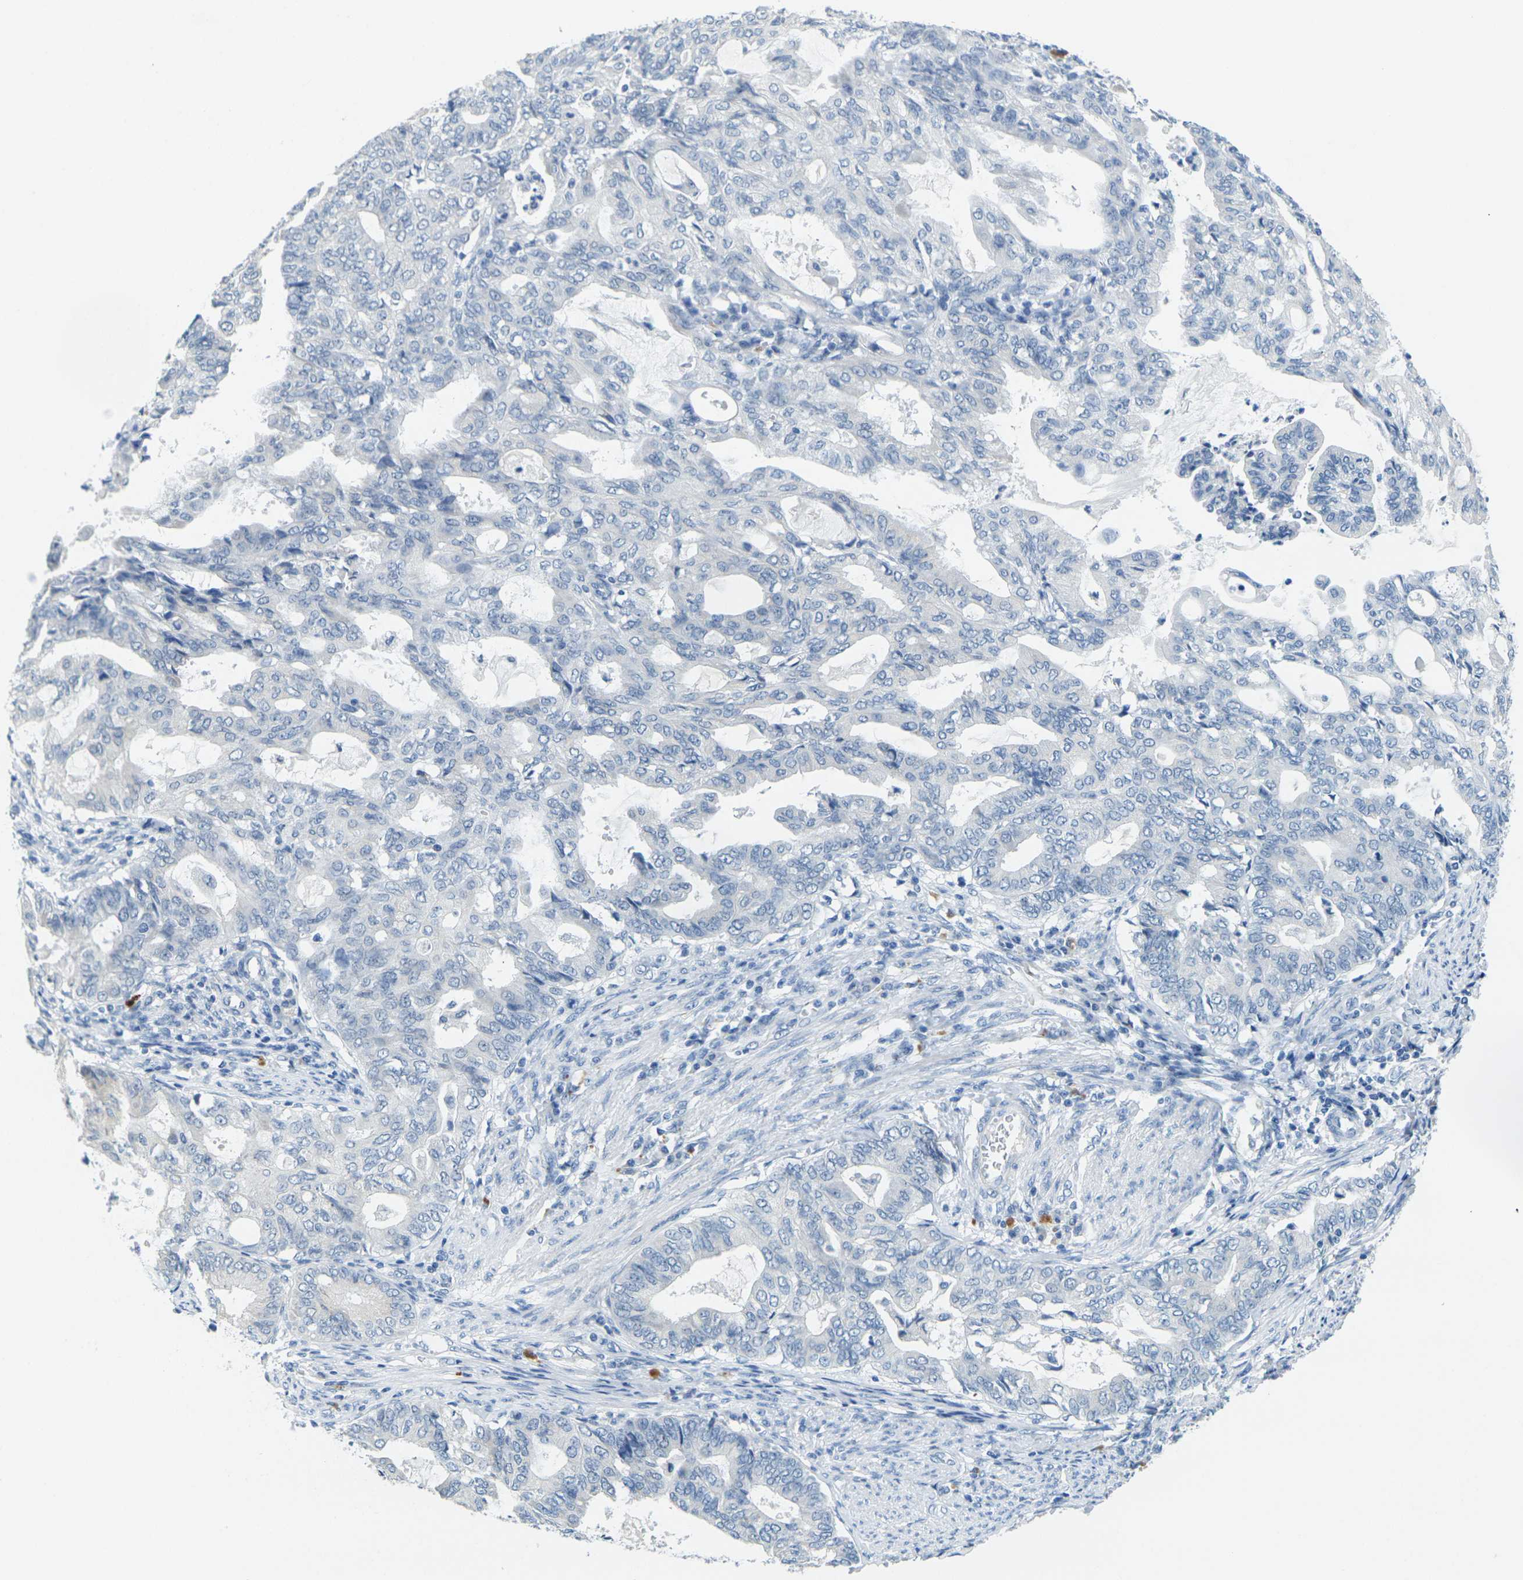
{"staining": {"intensity": "negative", "quantity": "none", "location": "none"}, "tissue": "endometrial cancer", "cell_type": "Tumor cells", "image_type": "cancer", "snomed": [{"axis": "morphology", "description": "Adenocarcinoma, NOS"}, {"axis": "topography", "description": "Endometrium"}], "caption": "This is an immunohistochemistry (IHC) micrograph of adenocarcinoma (endometrial). There is no expression in tumor cells.", "gene": "GPR15", "patient": {"sex": "female", "age": 86}}